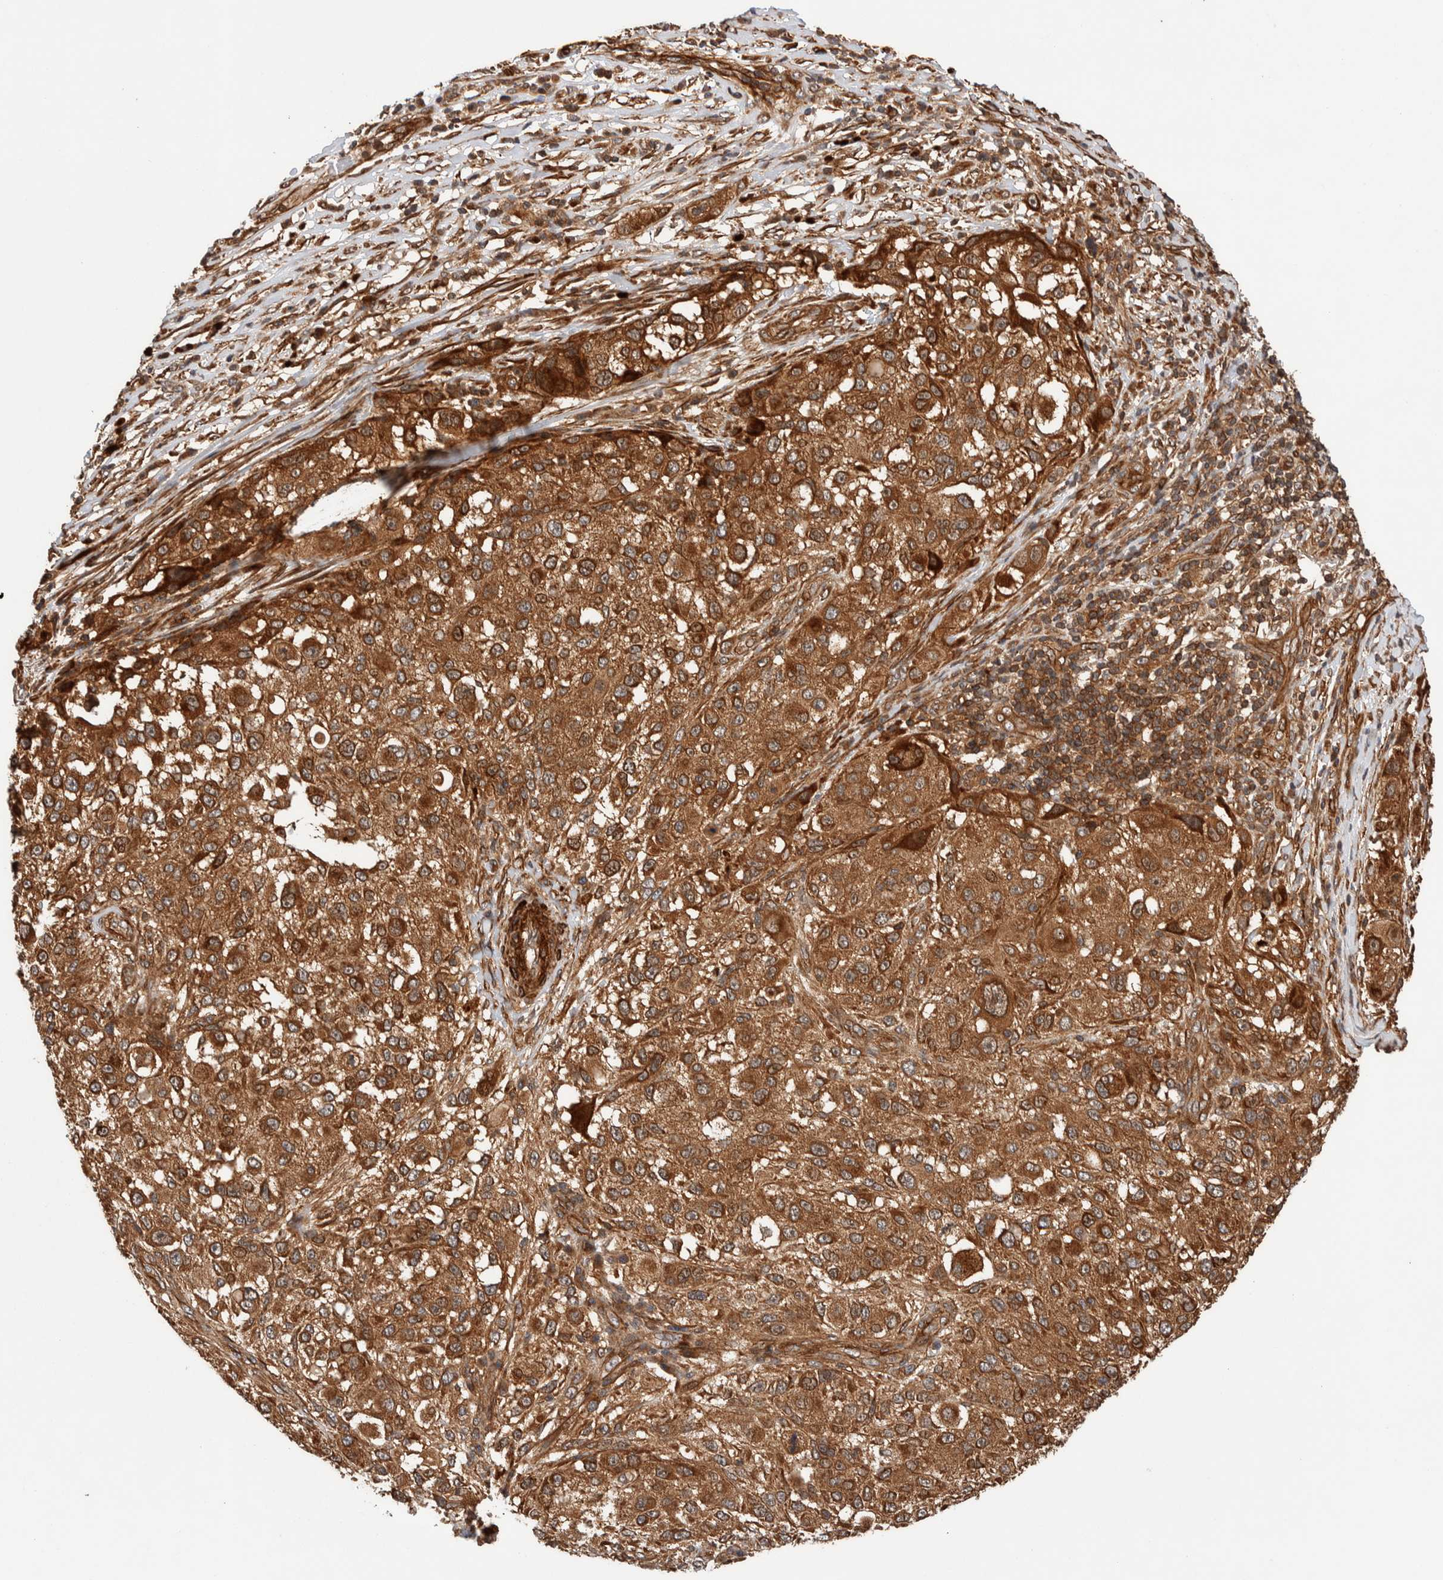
{"staining": {"intensity": "moderate", "quantity": ">75%", "location": "cytoplasmic/membranous"}, "tissue": "melanoma", "cell_type": "Tumor cells", "image_type": "cancer", "snomed": [{"axis": "morphology", "description": "Necrosis, NOS"}, {"axis": "morphology", "description": "Malignant melanoma, NOS"}, {"axis": "topography", "description": "Skin"}], "caption": "This is a micrograph of immunohistochemistry staining of malignant melanoma, which shows moderate positivity in the cytoplasmic/membranous of tumor cells.", "gene": "SYNRG", "patient": {"sex": "female", "age": 87}}